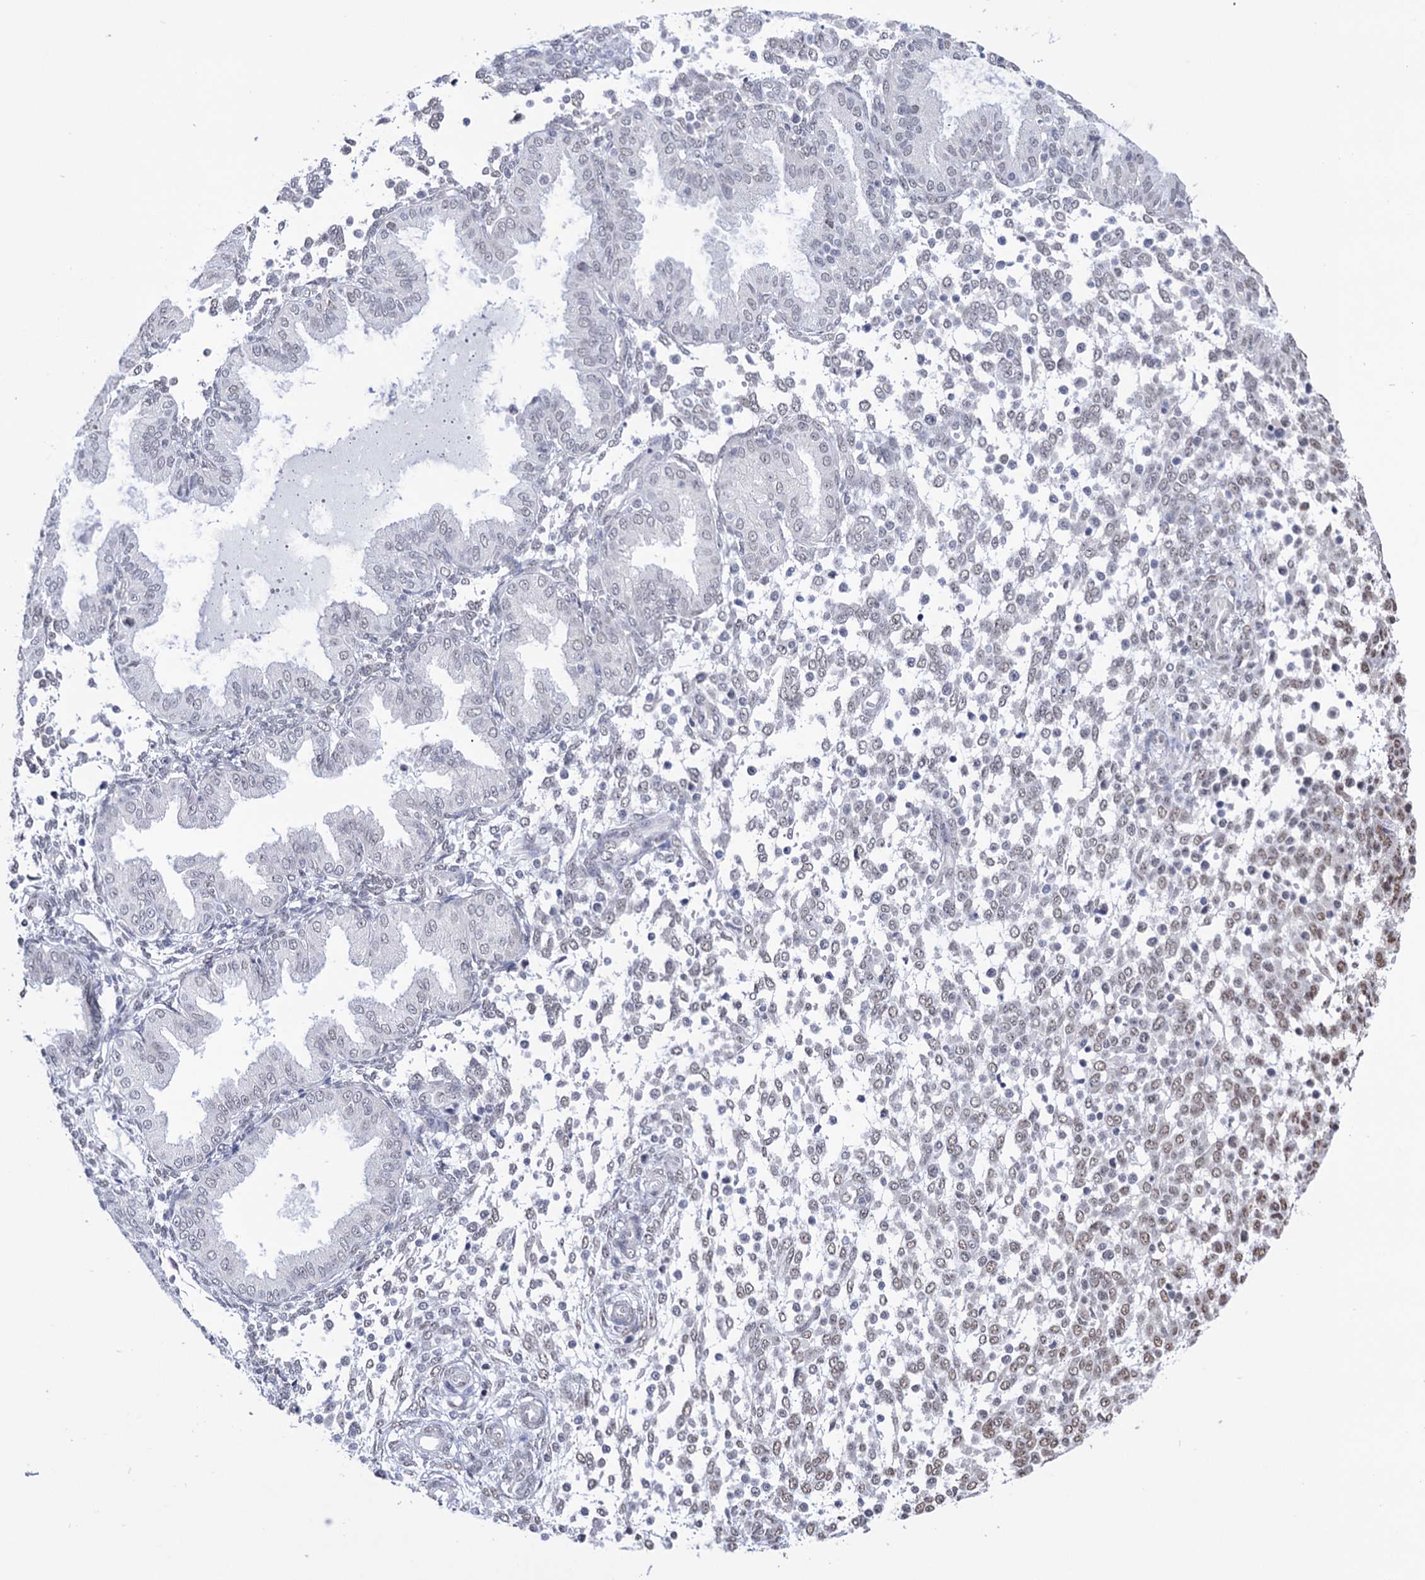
{"staining": {"intensity": "weak", "quantity": "25%-75%", "location": "cytoplasmic/membranous"}, "tissue": "endometrium", "cell_type": "Cells in endometrial stroma", "image_type": "normal", "snomed": [{"axis": "morphology", "description": "Normal tissue, NOS"}, {"axis": "topography", "description": "Endometrium"}], "caption": "Brown immunohistochemical staining in benign human endometrium displays weak cytoplasmic/membranous positivity in about 25%-75% of cells in endometrial stroma.", "gene": "ABHD10", "patient": {"sex": "female", "age": 53}}